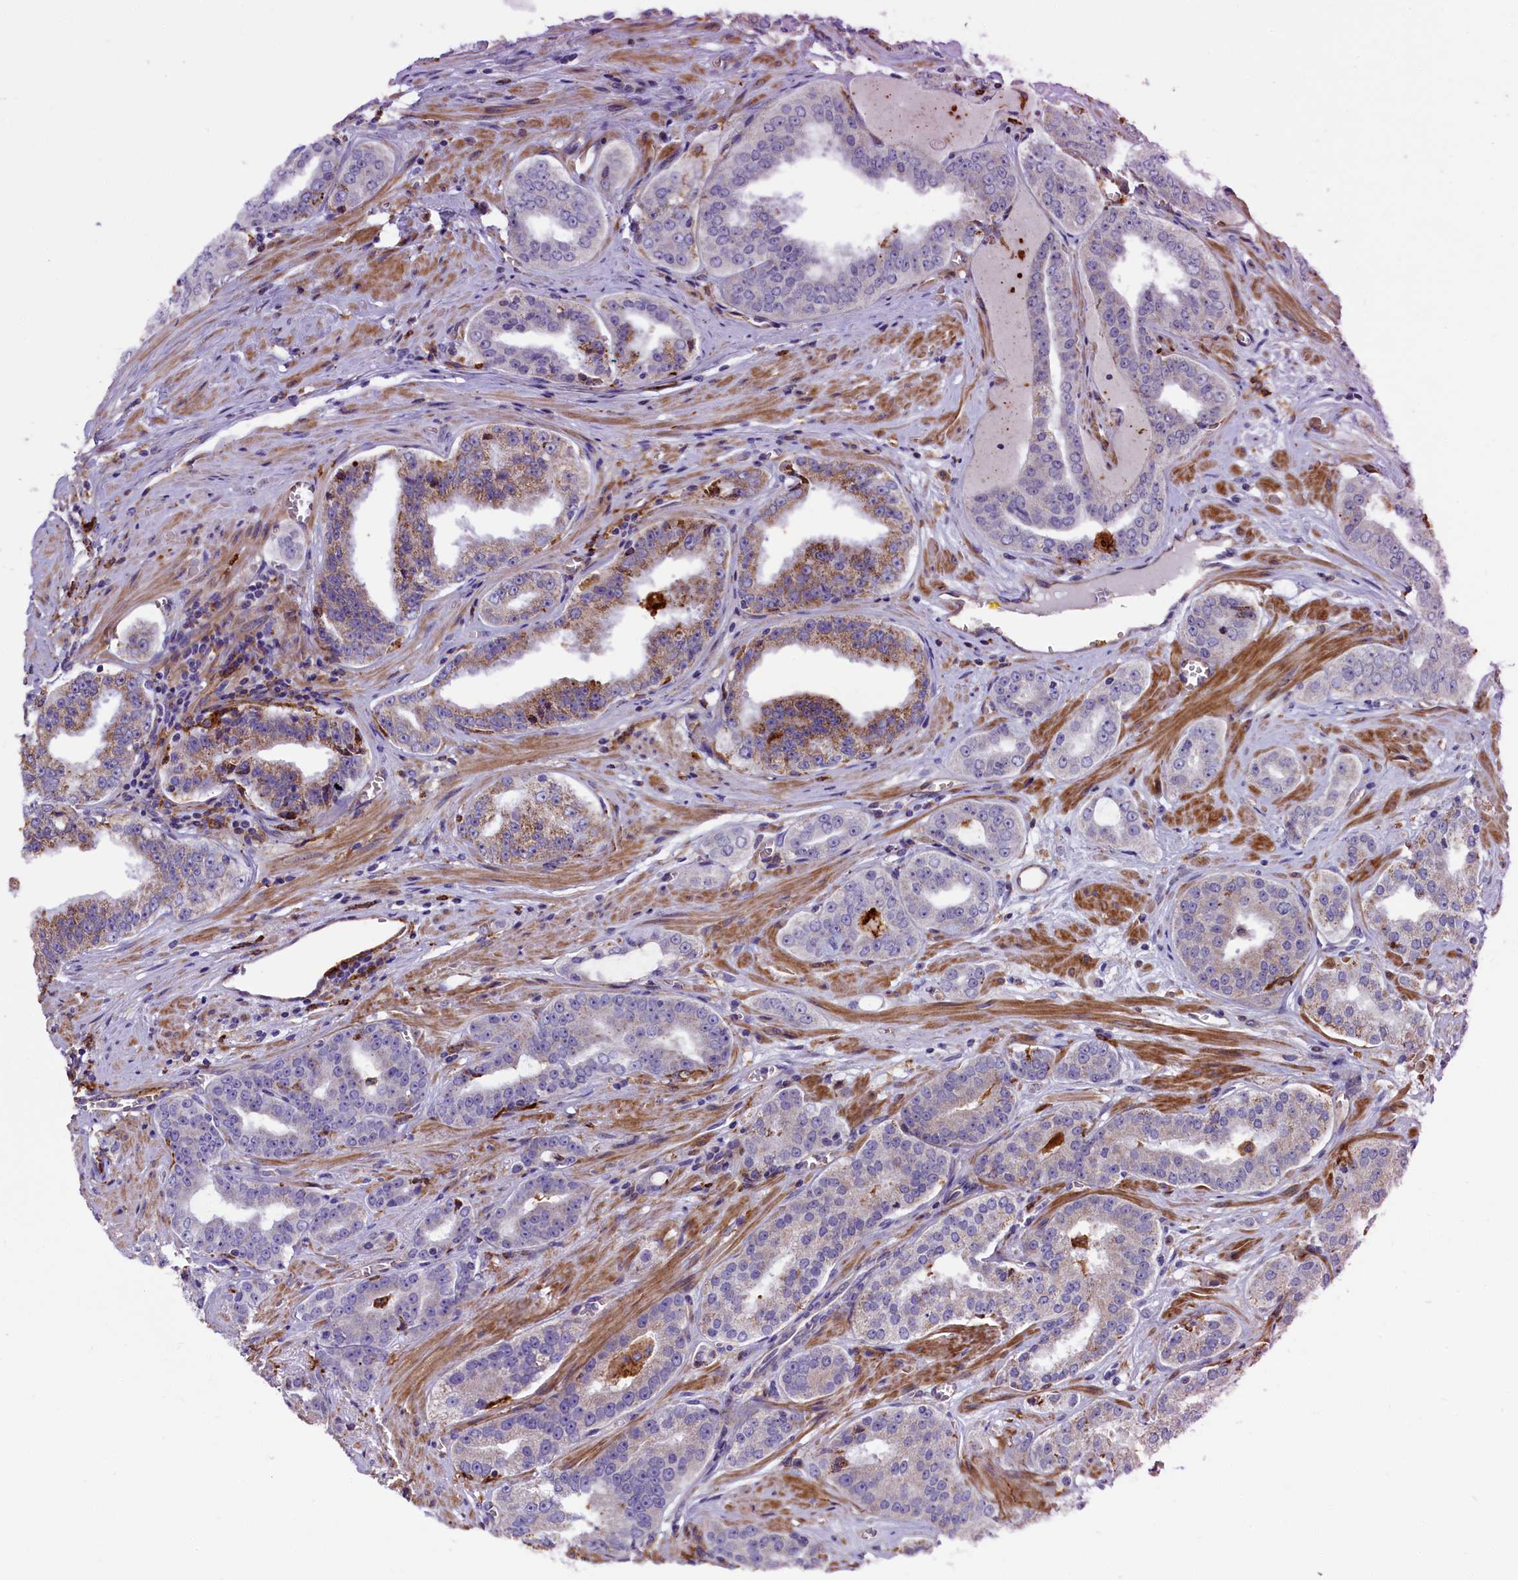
{"staining": {"intensity": "moderate", "quantity": "<25%", "location": "cytoplasmic/membranous"}, "tissue": "prostate cancer", "cell_type": "Tumor cells", "image_type": "cancer", "snomed": [{"axis": "morphology", "description": "Adenocarcinoma, High grade"}, {"axis": "topography", "description": "Prostate"}], "caption": "Approximately <25% of tumor cells in high-grade adenocarcinoma (prostate) exhibit moderate cytoplasmic/membranous protein positivity as visualized by brown immunohistochemical staining.", "gene": "IL20RA", "patient": {"sex": "male", "age": 71}}